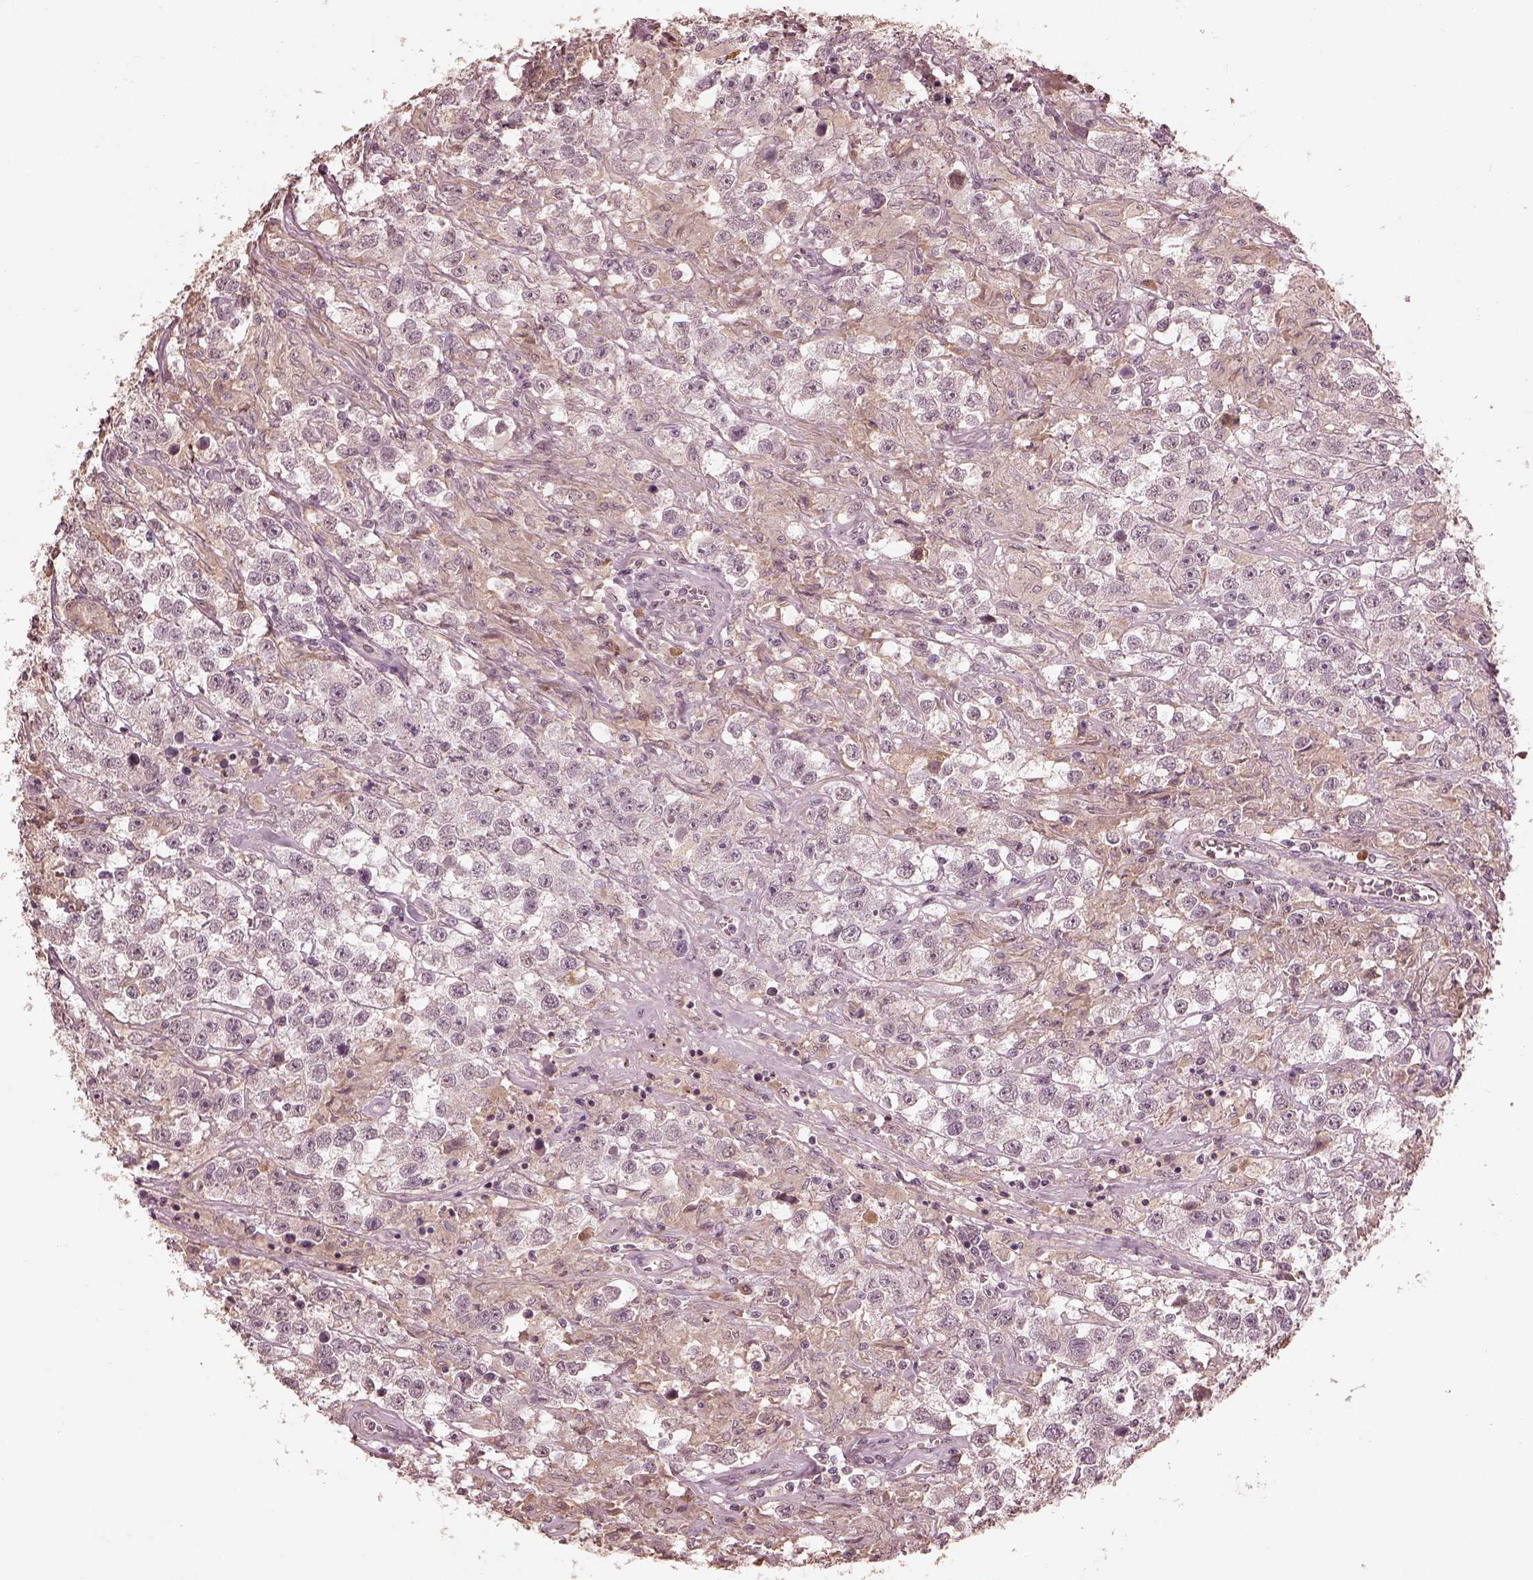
{"staining": {"intensity": "negative", "quantity": "none", "location": "none"}, "tissue": "testis cancer", "cell_type": "Tumor cells", "image_type": "cancer", "snomed": [{"axis": "morphology", "description": "Seminoma, NOS"}, {"axis": "topography", "description": "Testis"}], "caption": "This is a micrograph of immunohistochemistry (IHC) staining of testis seminoma, which shows no expression in tumor cells.", "gene": "CALR3", "patient": {"sex": "male", "age": 43}}